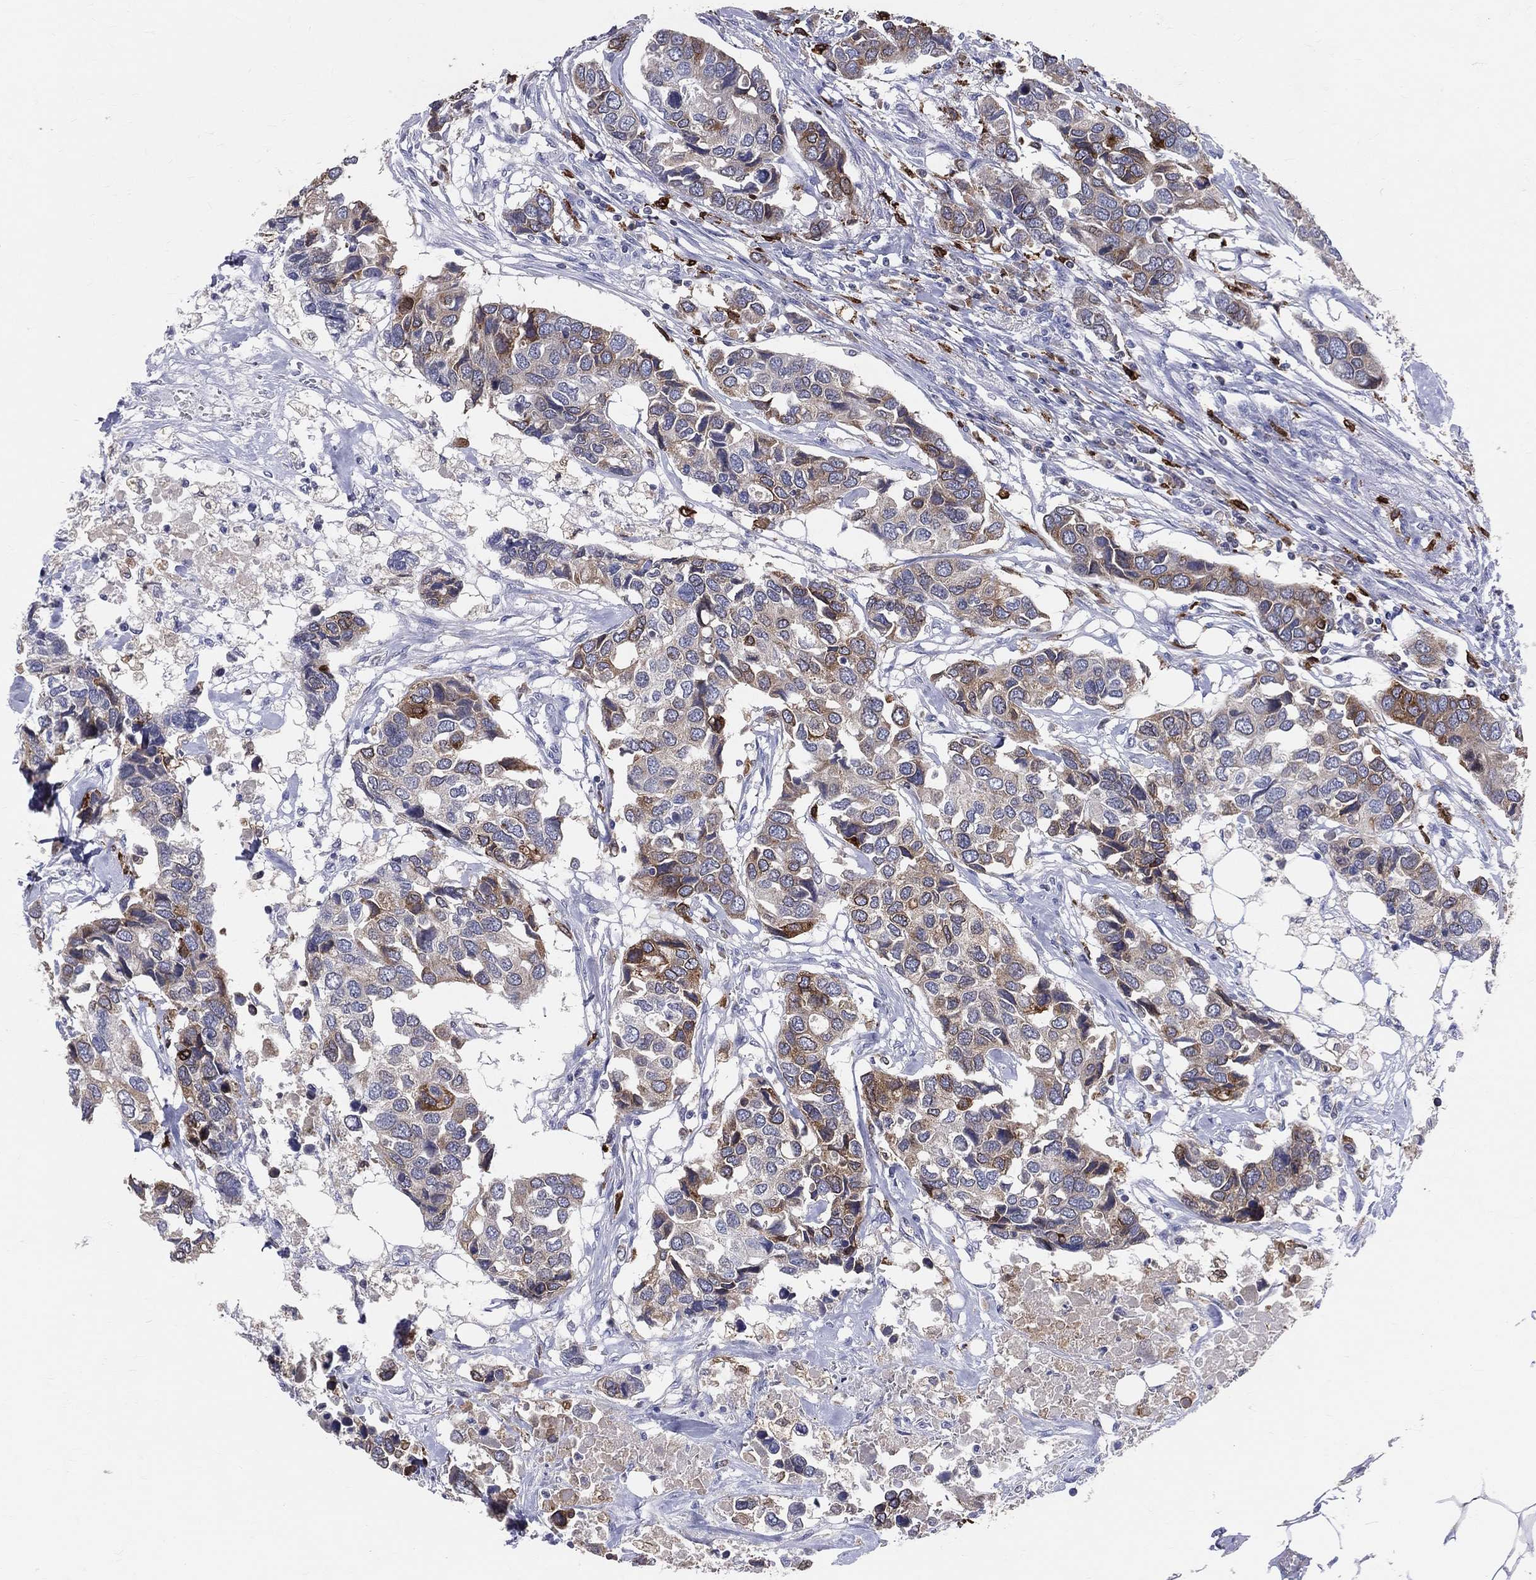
{"staining": {"intensity": "moderate", "quantity": "<25%", "location": "cytoplasmic/membranous"}, "tissue": "breast cancer", "cell_type": "Tumor cells", "image_type": "cancer", "snomed": [{"axis": "morphology", "description": "Duct carcinoma"}, {"axis": "topography", "description": "Breast"}], "caption": "This is an image of IHC staining of infiltrating ductal carcinoma (breast), which shows moderate expression in the cytoplasmic/membranous of tumor cells.", "gene": "CD74", "patient": {"sex": "female", "age": 83}}